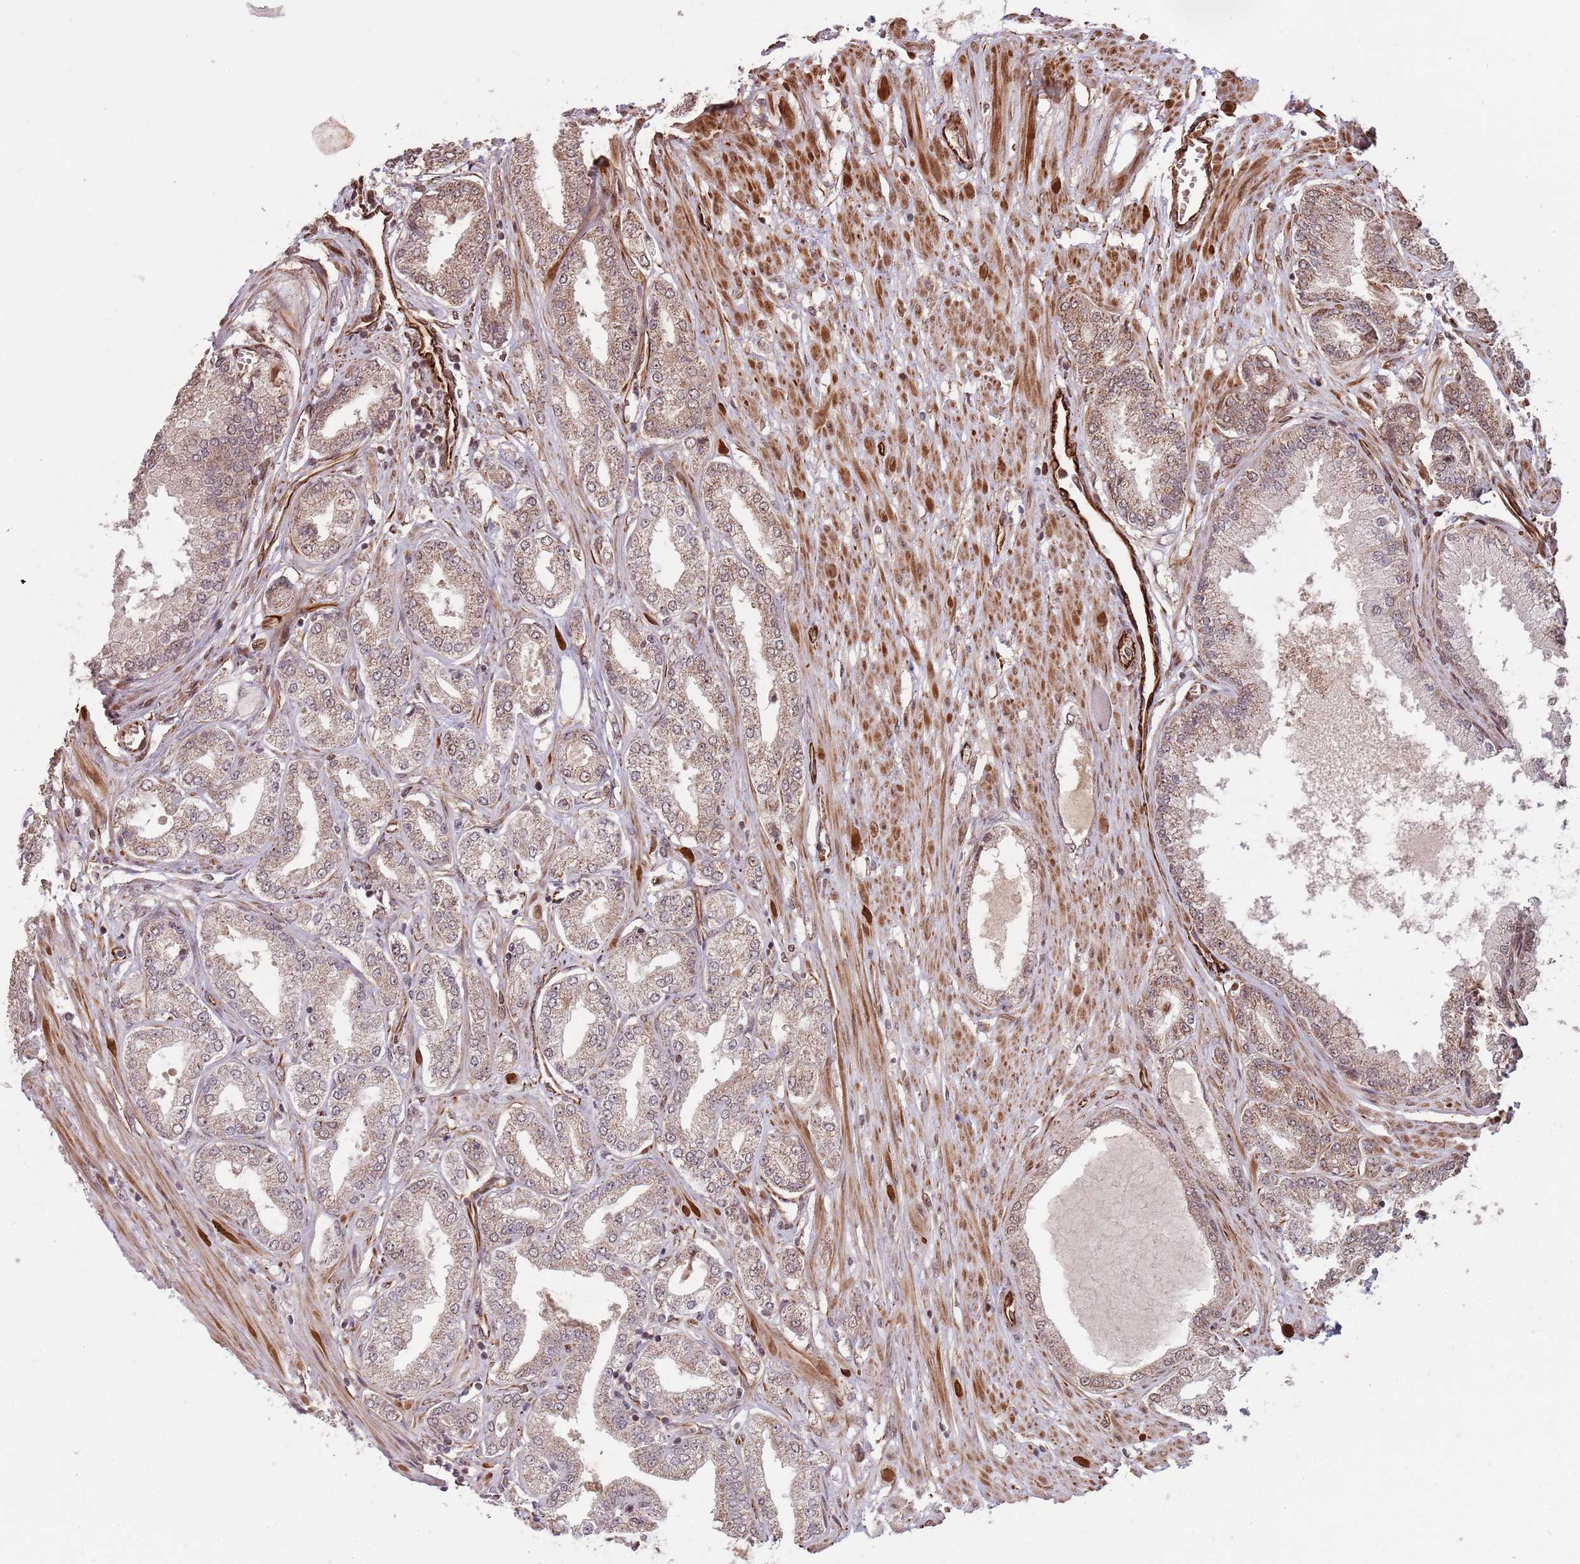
{"staining": {"intensity": "weak", "quantity": ">75%", "location": "cytoplasmic/membranous,nuclear"}, "tissue": "prostate cancer", "cell_type": "Tumor cells", "image_type": "cancer", "snomed": [{"axis": "morphology", "description": "Adenocarcinoma, Low grade"}, {"axis": "topography", "description": "Prostate"}], "caption": "High-magnification brightfield microscopy of low-grade adenocarcinoma (prostate) stained with DAB (brown) and counterstained with hematoxylin (blue). tumor cells exhibit weak cytoplasmic/membranous and nuclear staining is identified in about>75% of cells. The staining was performed using DAB, with brown indicating positive protein expression. Nuclei are stained blue with hematoxylin.", "gene": "ADAMTS3", "patient": {"sex": "male", "age": 63}}